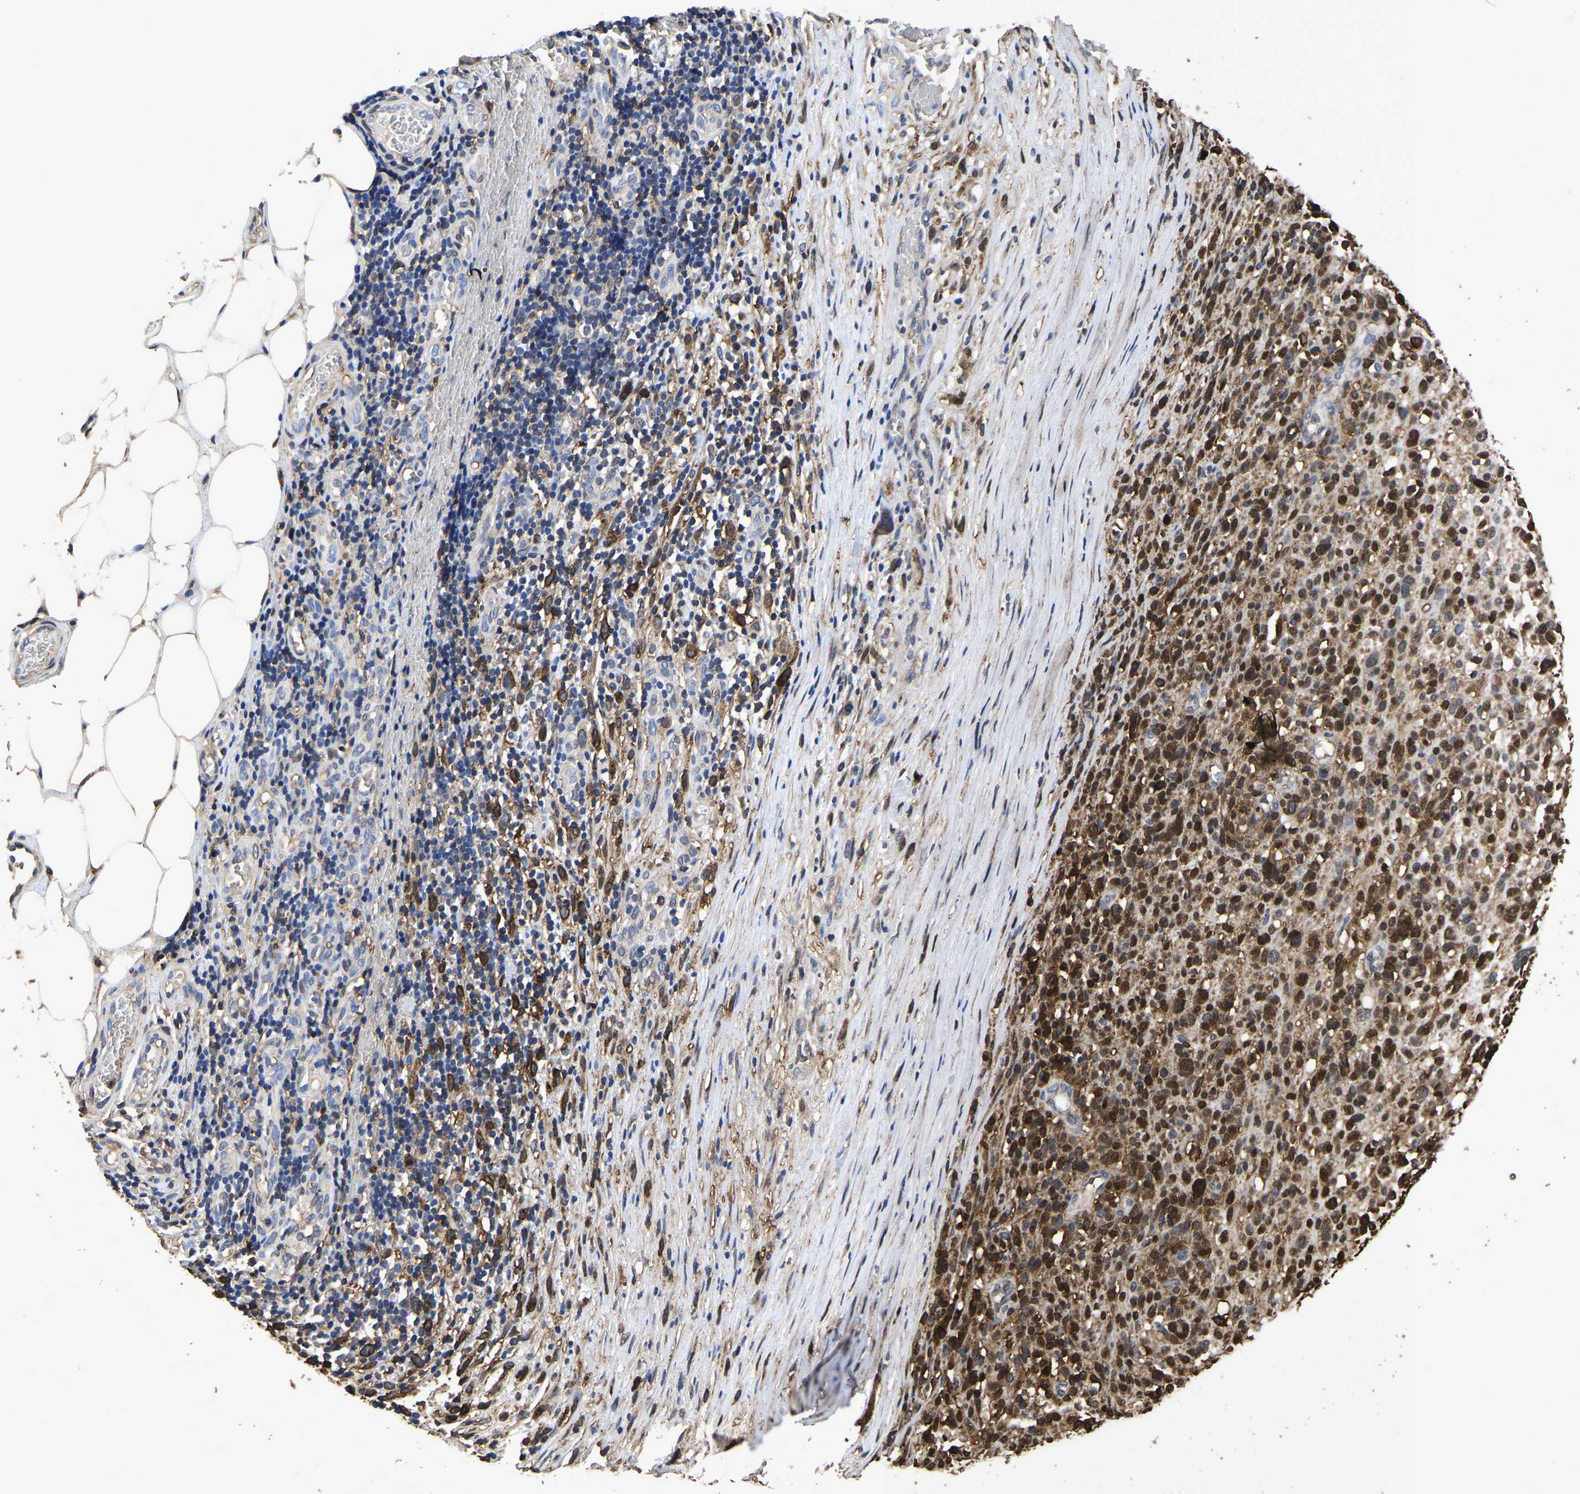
{"staining": {"intensity": "moderate", "quantity": ">75%", "location": "cytoplasmic/membranous,nuclear"}, "tissue": "melanoma", "cell_type": "Tumor cells", "image_type": "cancer", "snomed": [{"axis": "morphology", "description": "Malignant melanoma, NOS"}, {"axis": "topography", "description": "Skin"}], "caption": "Melanoma stained with a brown dye demonstrates moderate cytoplasmic/membranous and nuclear positive positivity in approximately >75% of tumor cells.", "gene": "LIF", "patient": {"sex": "female", "age": 55}}